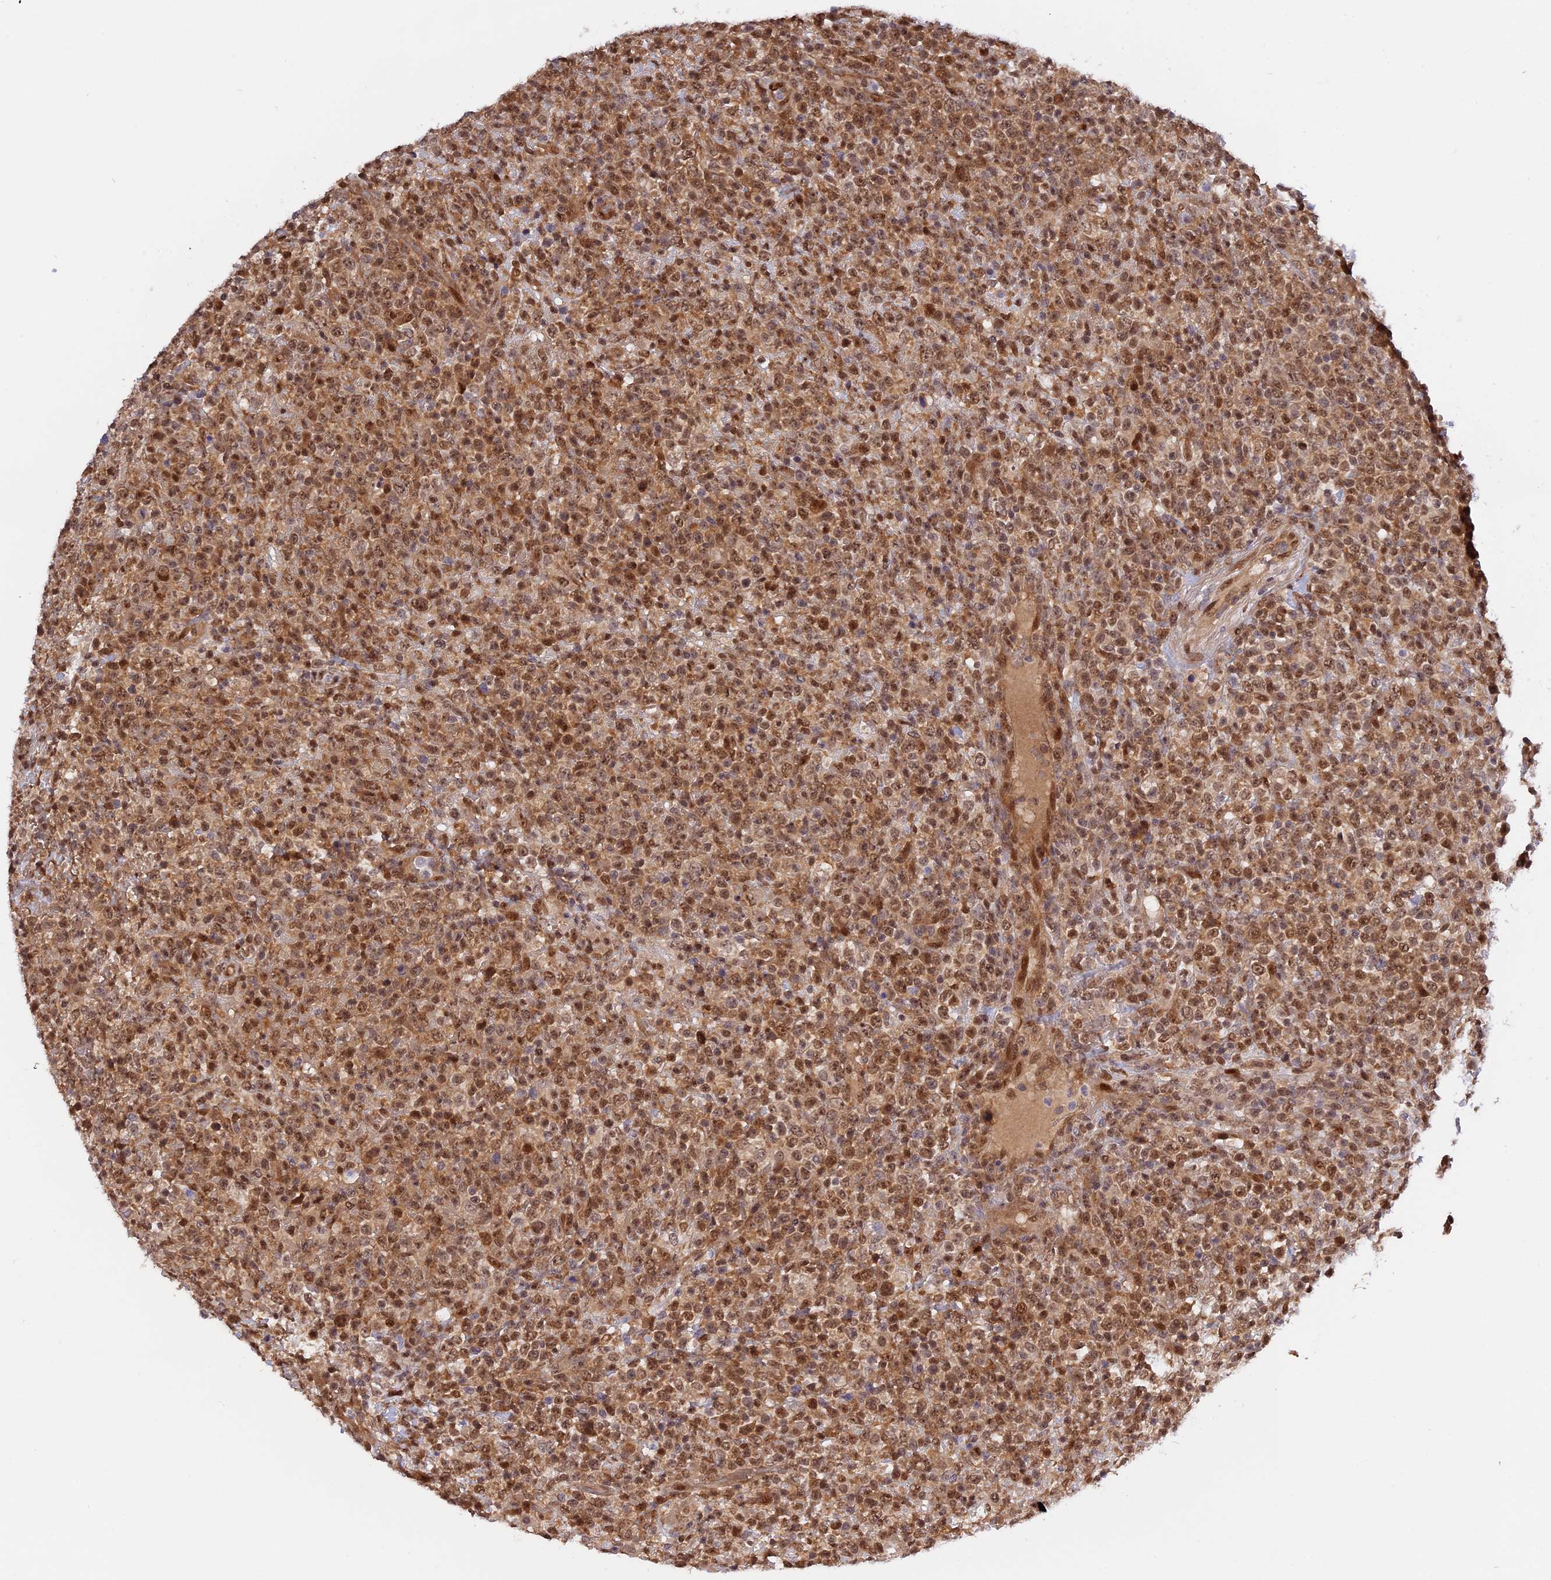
{"staining": {"intensity": "moderate", "quantity": ">75%", "location": "nuclear"}, "tissue": "lymphoma", "cell_type": "Tumor cells", "image_type": "cancer", "snomed": [{"axis": "morphology", "description": "Malignant lymphoma, non-Hodgkin's type, High grade"}, {"axis": "topography", "description": "Colon"}], "caption": "IHC (DAB) staining of malignant lymphoma, non-Hodgkin's type (high-grade) displays moderate nuclear protein positivity in approximately >75% of tumor cells.", "gene": "ZNF428", "patient": {"sex": "female", "age": 53}}